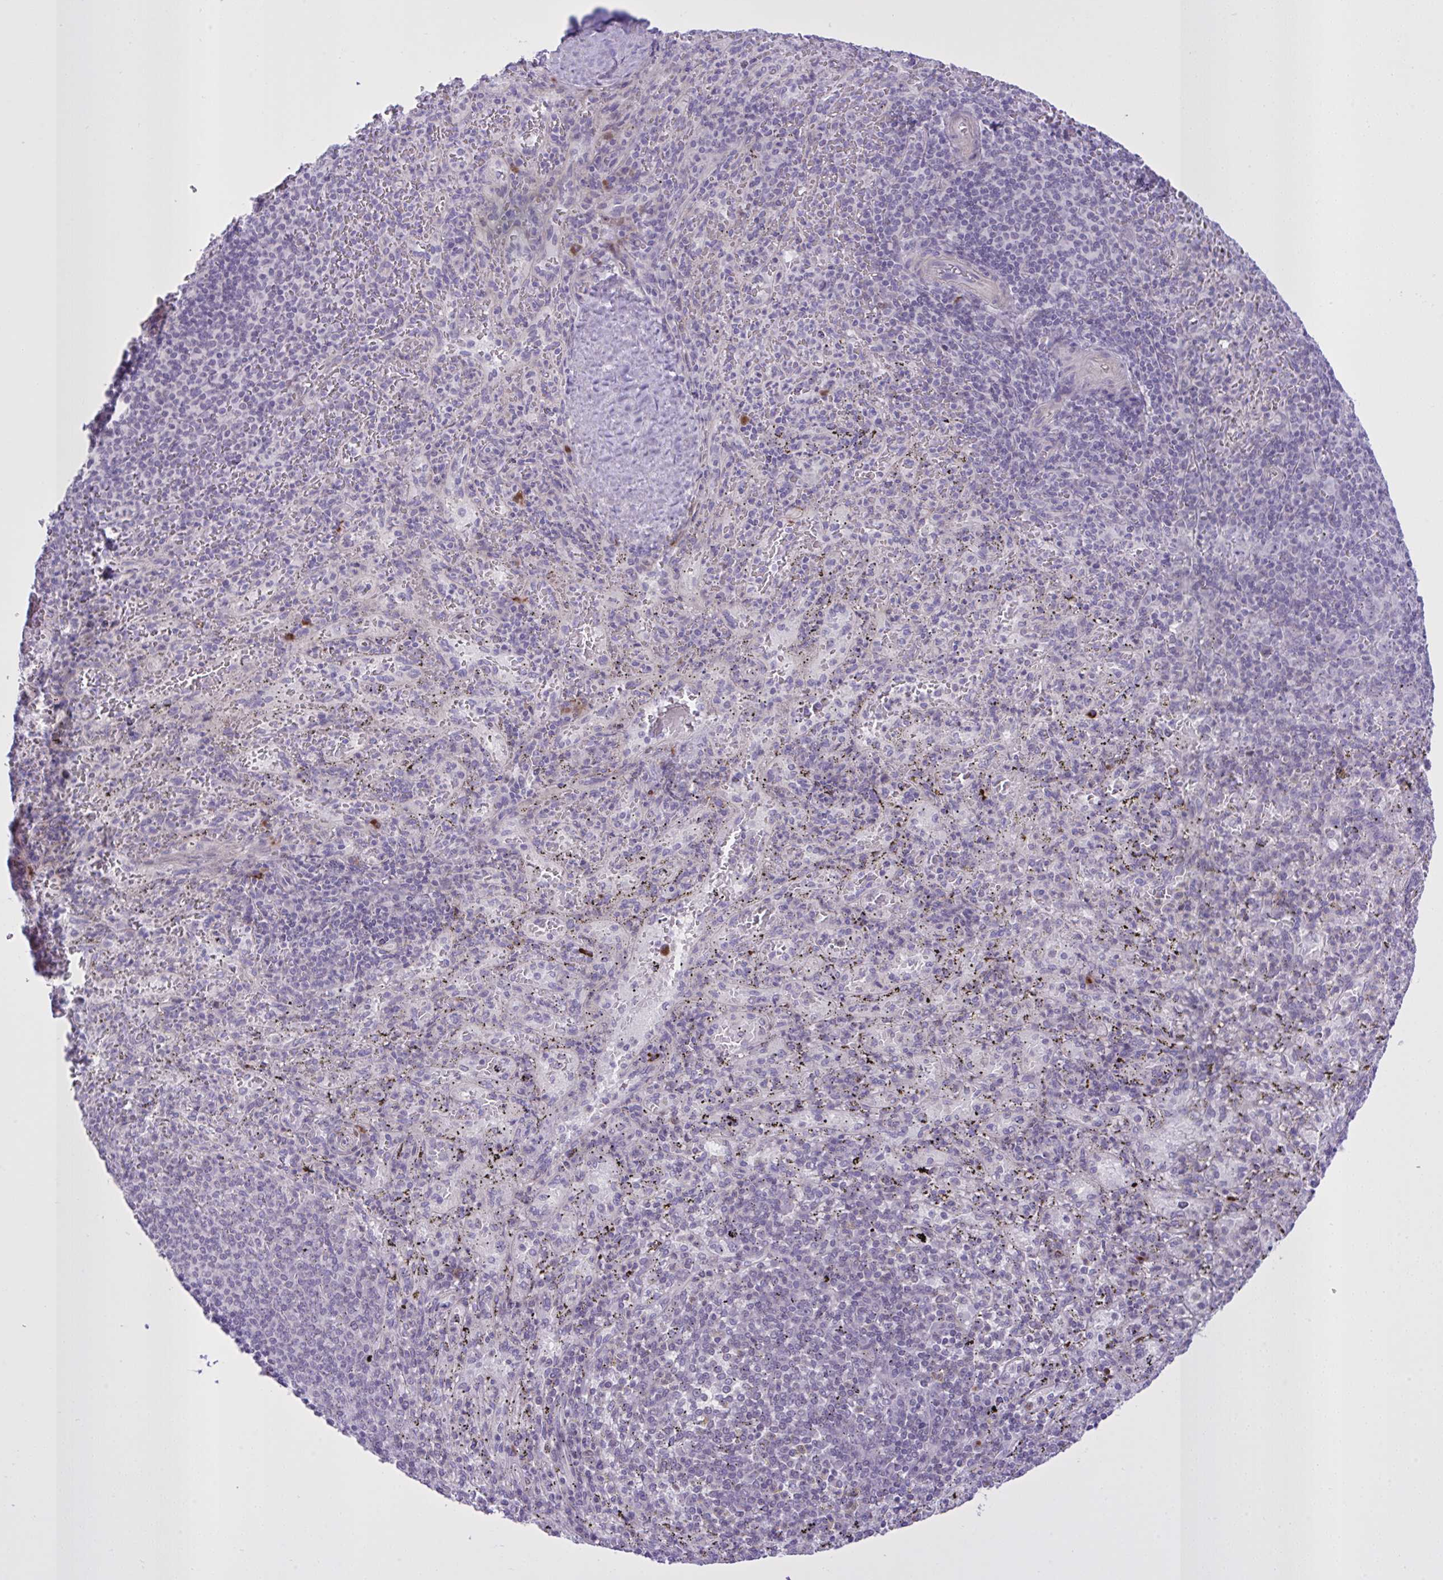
{"staining": {"intensity": "negative", "quantity": "none", "location": "none"}, "tissue": "spleen", "cell_type": "Cells in red pulp", "image_type": "normal", "snomed": [{"axis": "morphology", "description": "Normal tissue, NOS"}, {"axis": "topography", "description": "Spleen"}], "caption": "DAB immunohistochemical staining of benign spleen reveals no significant expression in cells in red pulp.", "gene": "SPAG1", "patient": {"sex": "male", "age": 57}}